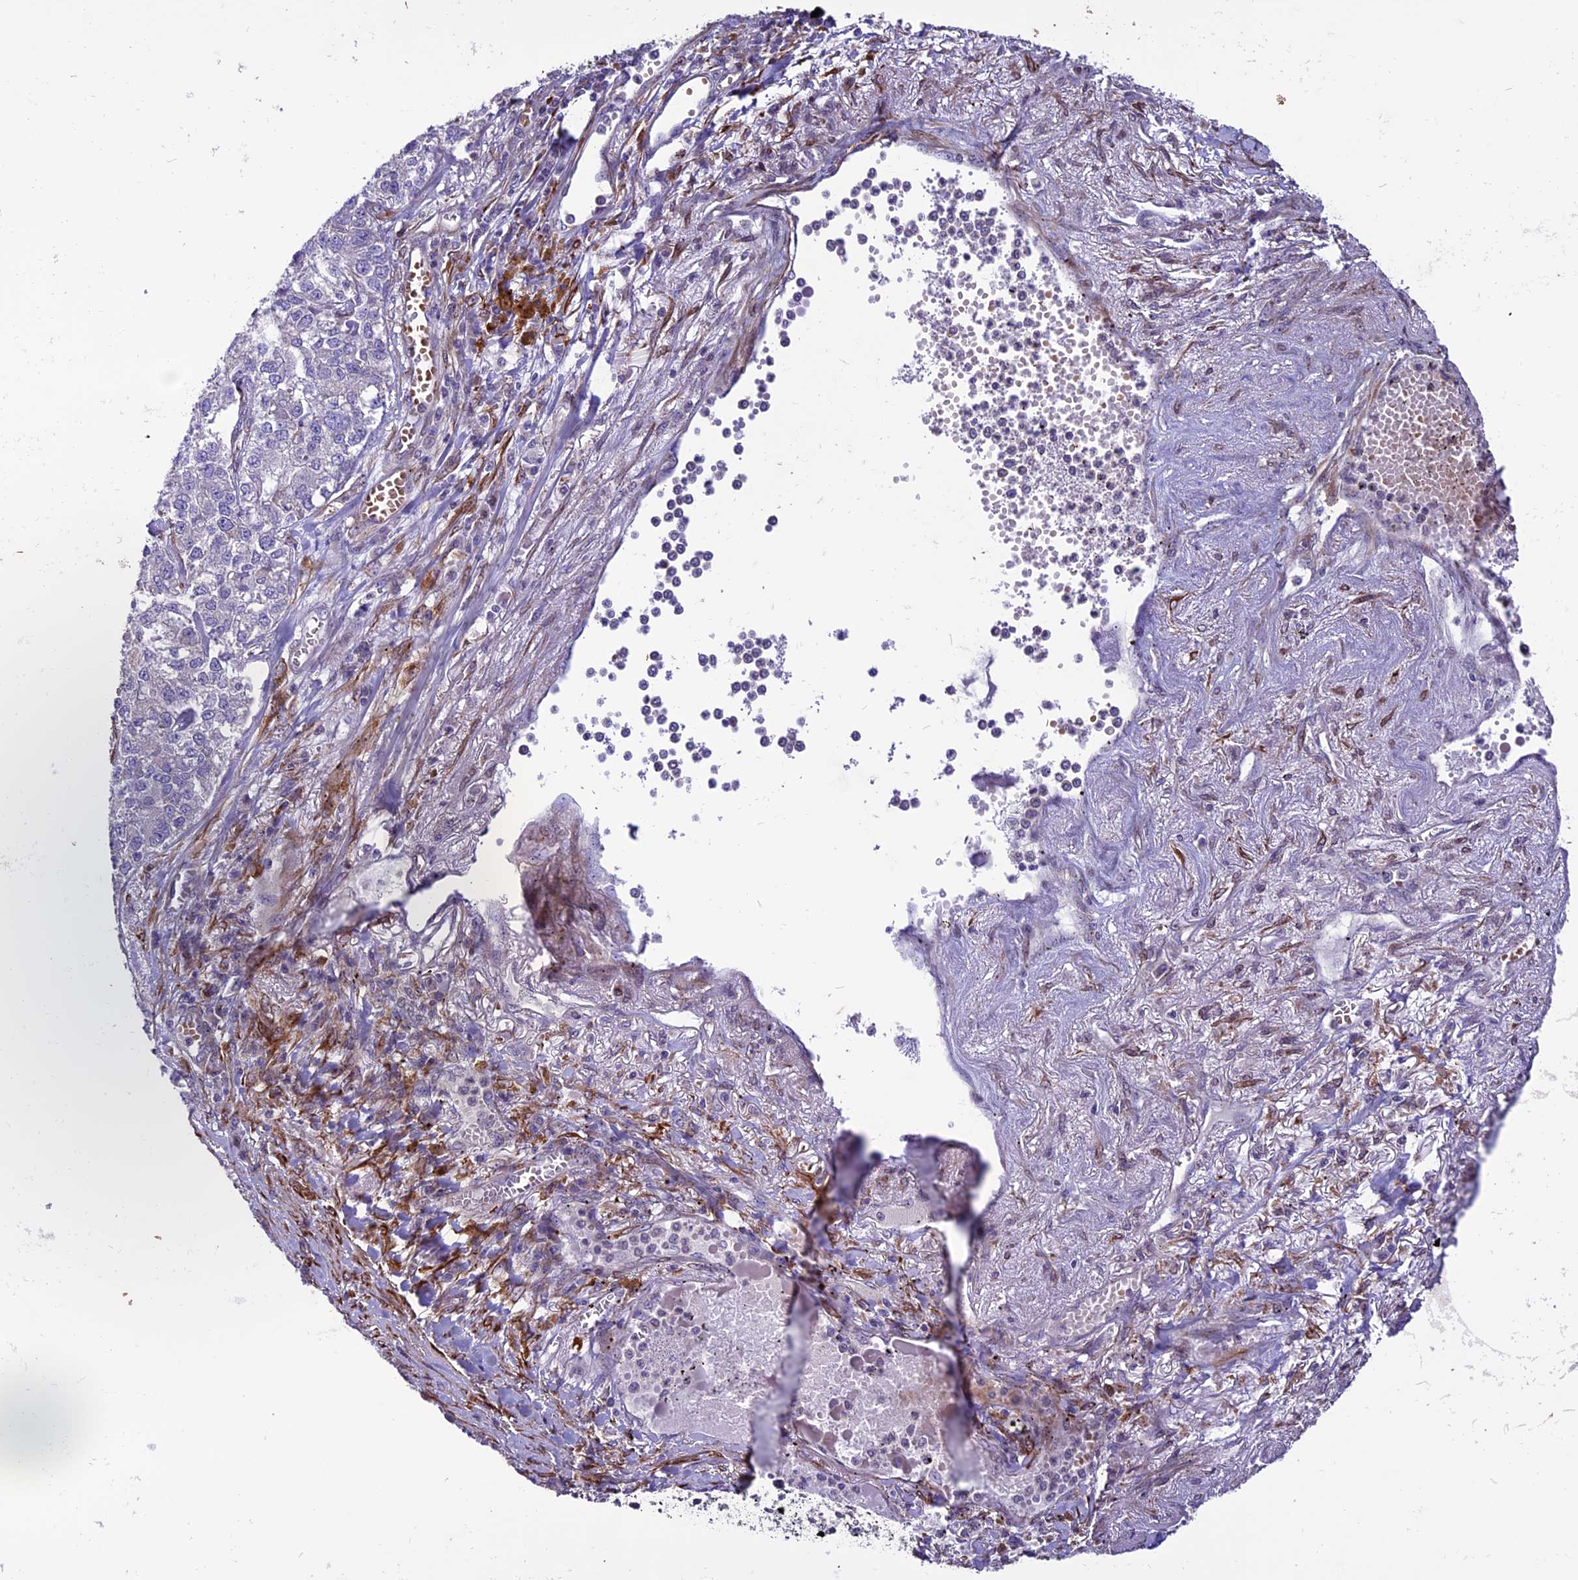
{"staining": {"intensity": "negative", "quantity": "none", "location": "none"}, "tissue": "lung cancer", "cell_type": "Tumor cells", "image_type": "cancer", "snomed": [{"axis": "morphology", "description": "Adenocarcinoma, NOS"}, {"axis": "topography", "description": "Lung"}], "caption": "The photomicrograph displays no staining of tumor cells in lung cancer.", "gene": "MIEF2", "patient": {"sex": "male", "age": 49}}